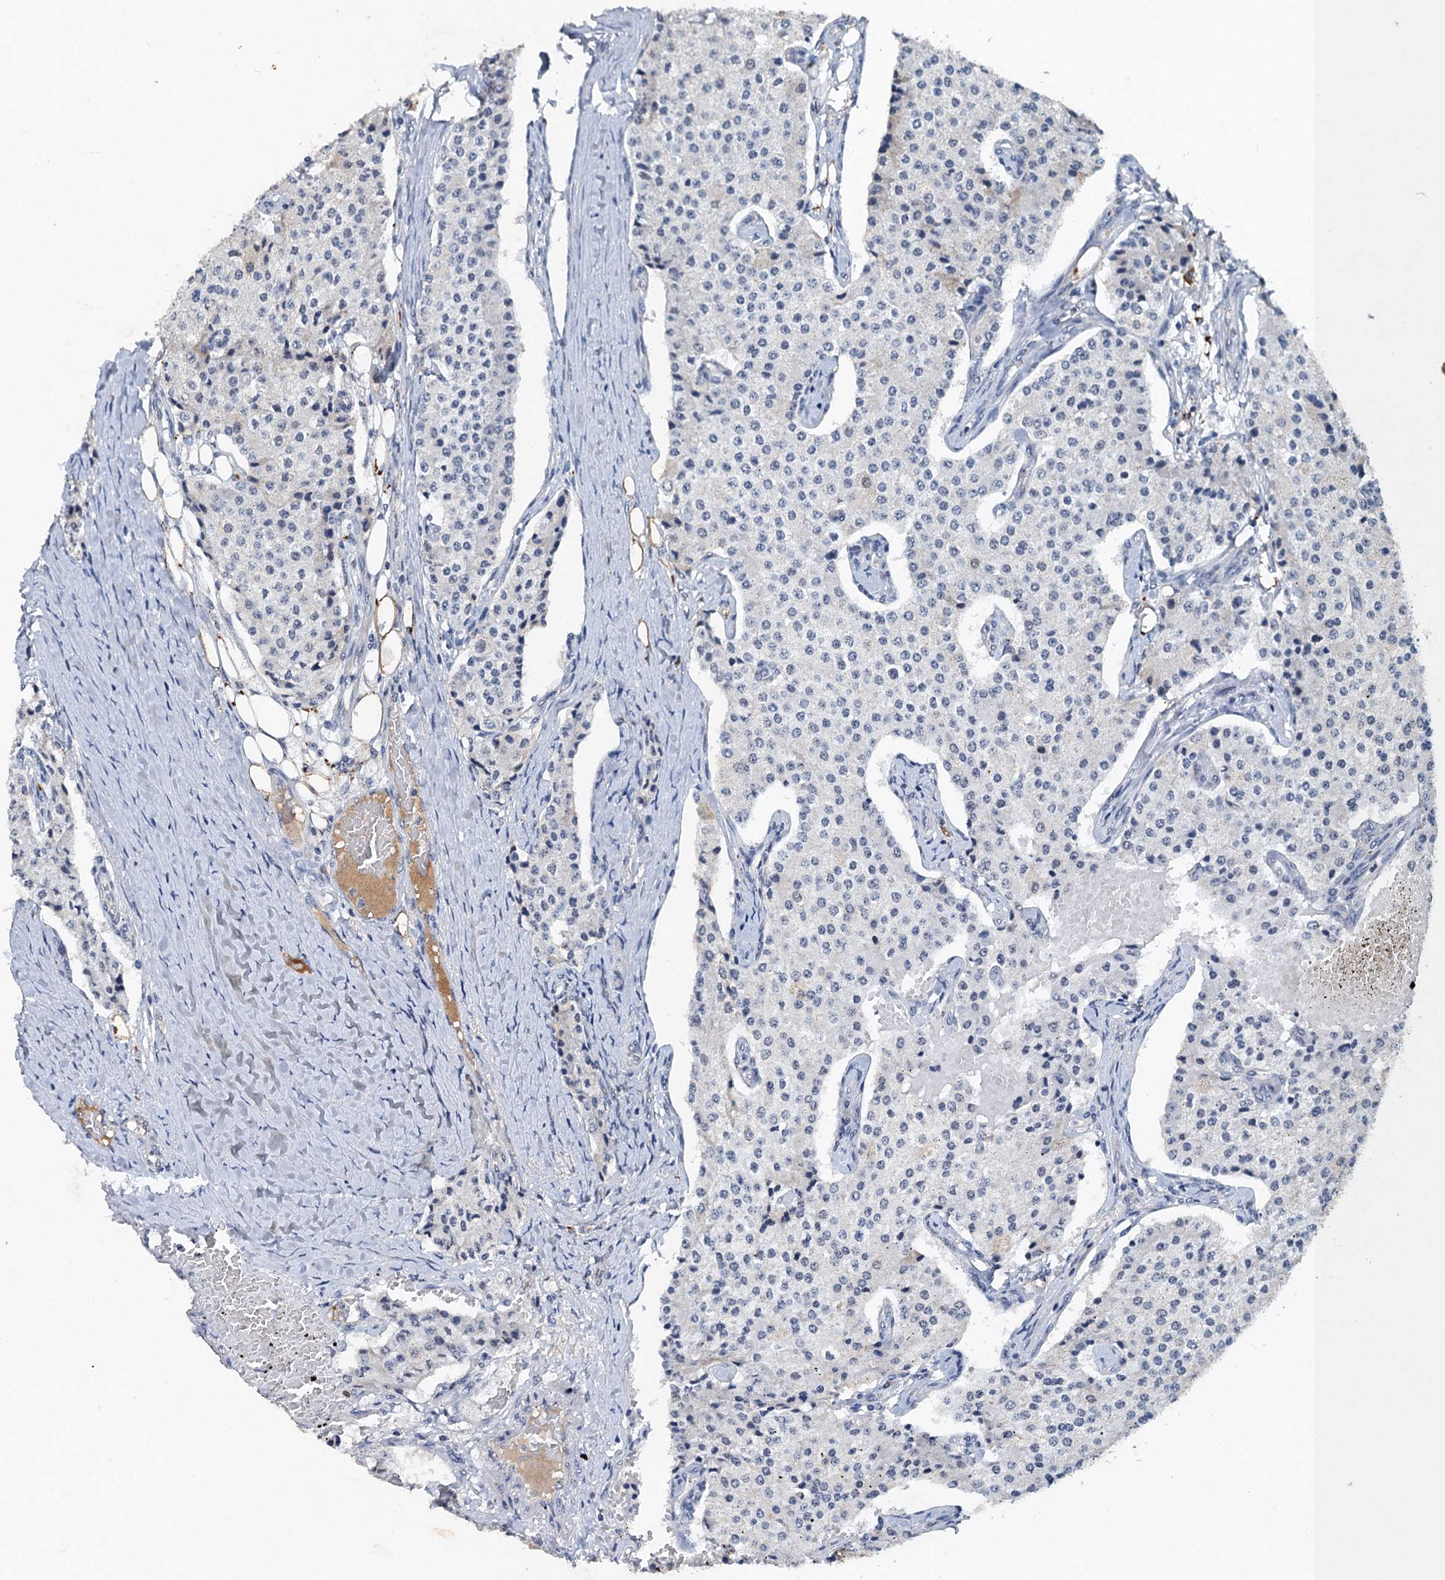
{"staining": {"intensity": "negative", "quantity": "none", "location": "none"}, "tissue": "carcinoid", "cell_type": "Tumor cells", "image_type": "cancer", "snomed": [{"axis": "morphology", "description": "Carcinoid, malignant, NOS"}, {"axis": "topography", "description": "Colon"}], "caption": "Immunohistochemistry (IHC) image of human carcinoid (malignant) stained for a protein (brown), which demonstrates no expression in tumor cells.", "gene": "CSTF3", "patient": {"sex": "female", "age": 52}}